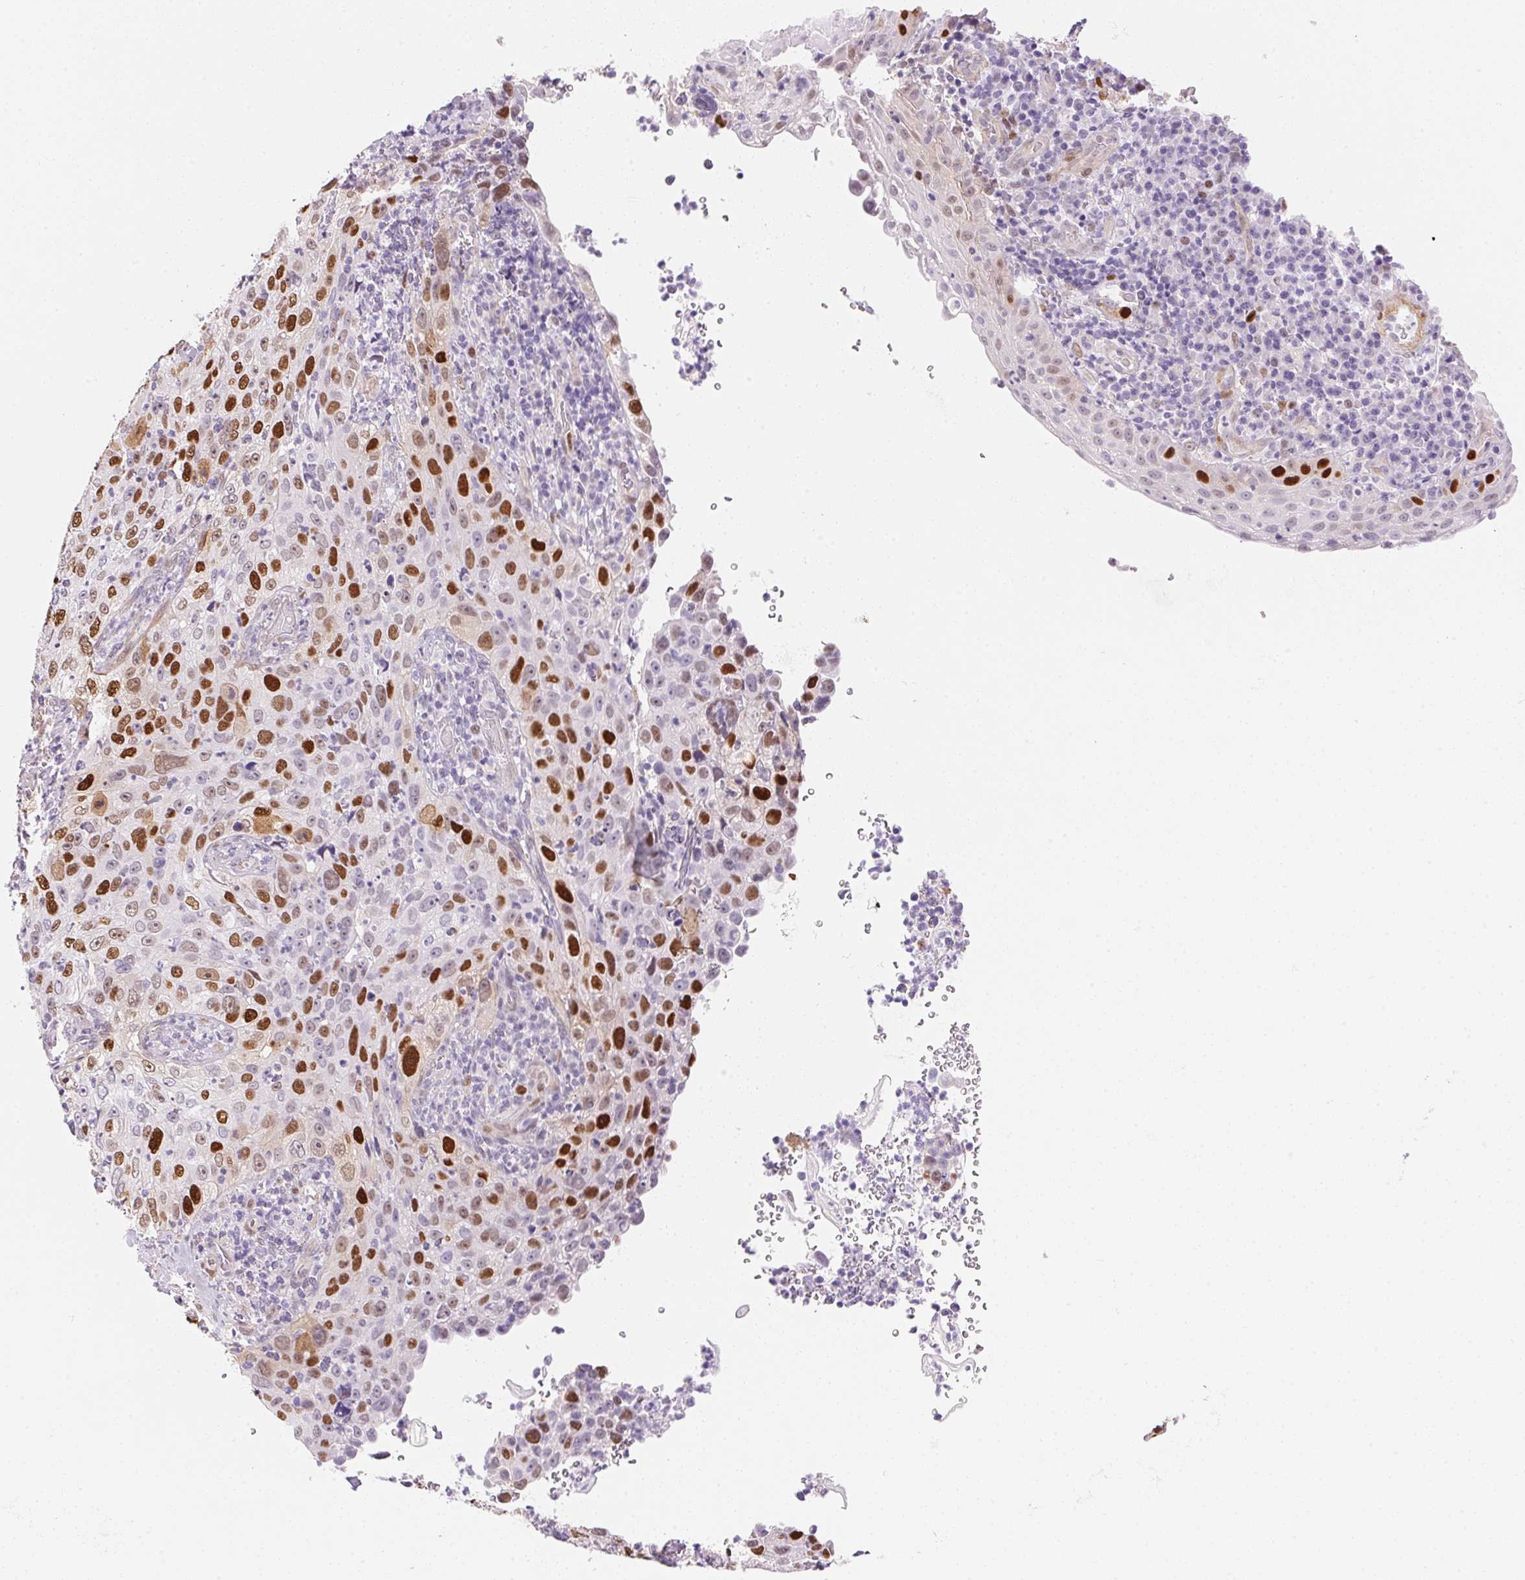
{"staining": {"intensity": "strong", "quantity": "25%-75%", "location": "nuclear"}, "tissue": "cervical cancer", "cell_type": "Tumor cells", "image_type": "cancer", "snomed": [{"axis": "morphology", "description": "Squamous cell carcinoma, NOS"}, {"axis": "topography", "description": "Cervix"}], "caption": "Immunohistochemistry micrograph of neoplastic tissue: human cervical cancer stained using immunohistochemistry (IHC) displays high levels of strong protein expression localized specifically in the nuclear of tumor cells, appearing as a nuclear brown color.", "gene": "SMTN", "patient": {"sex": "female", "age": 30}}